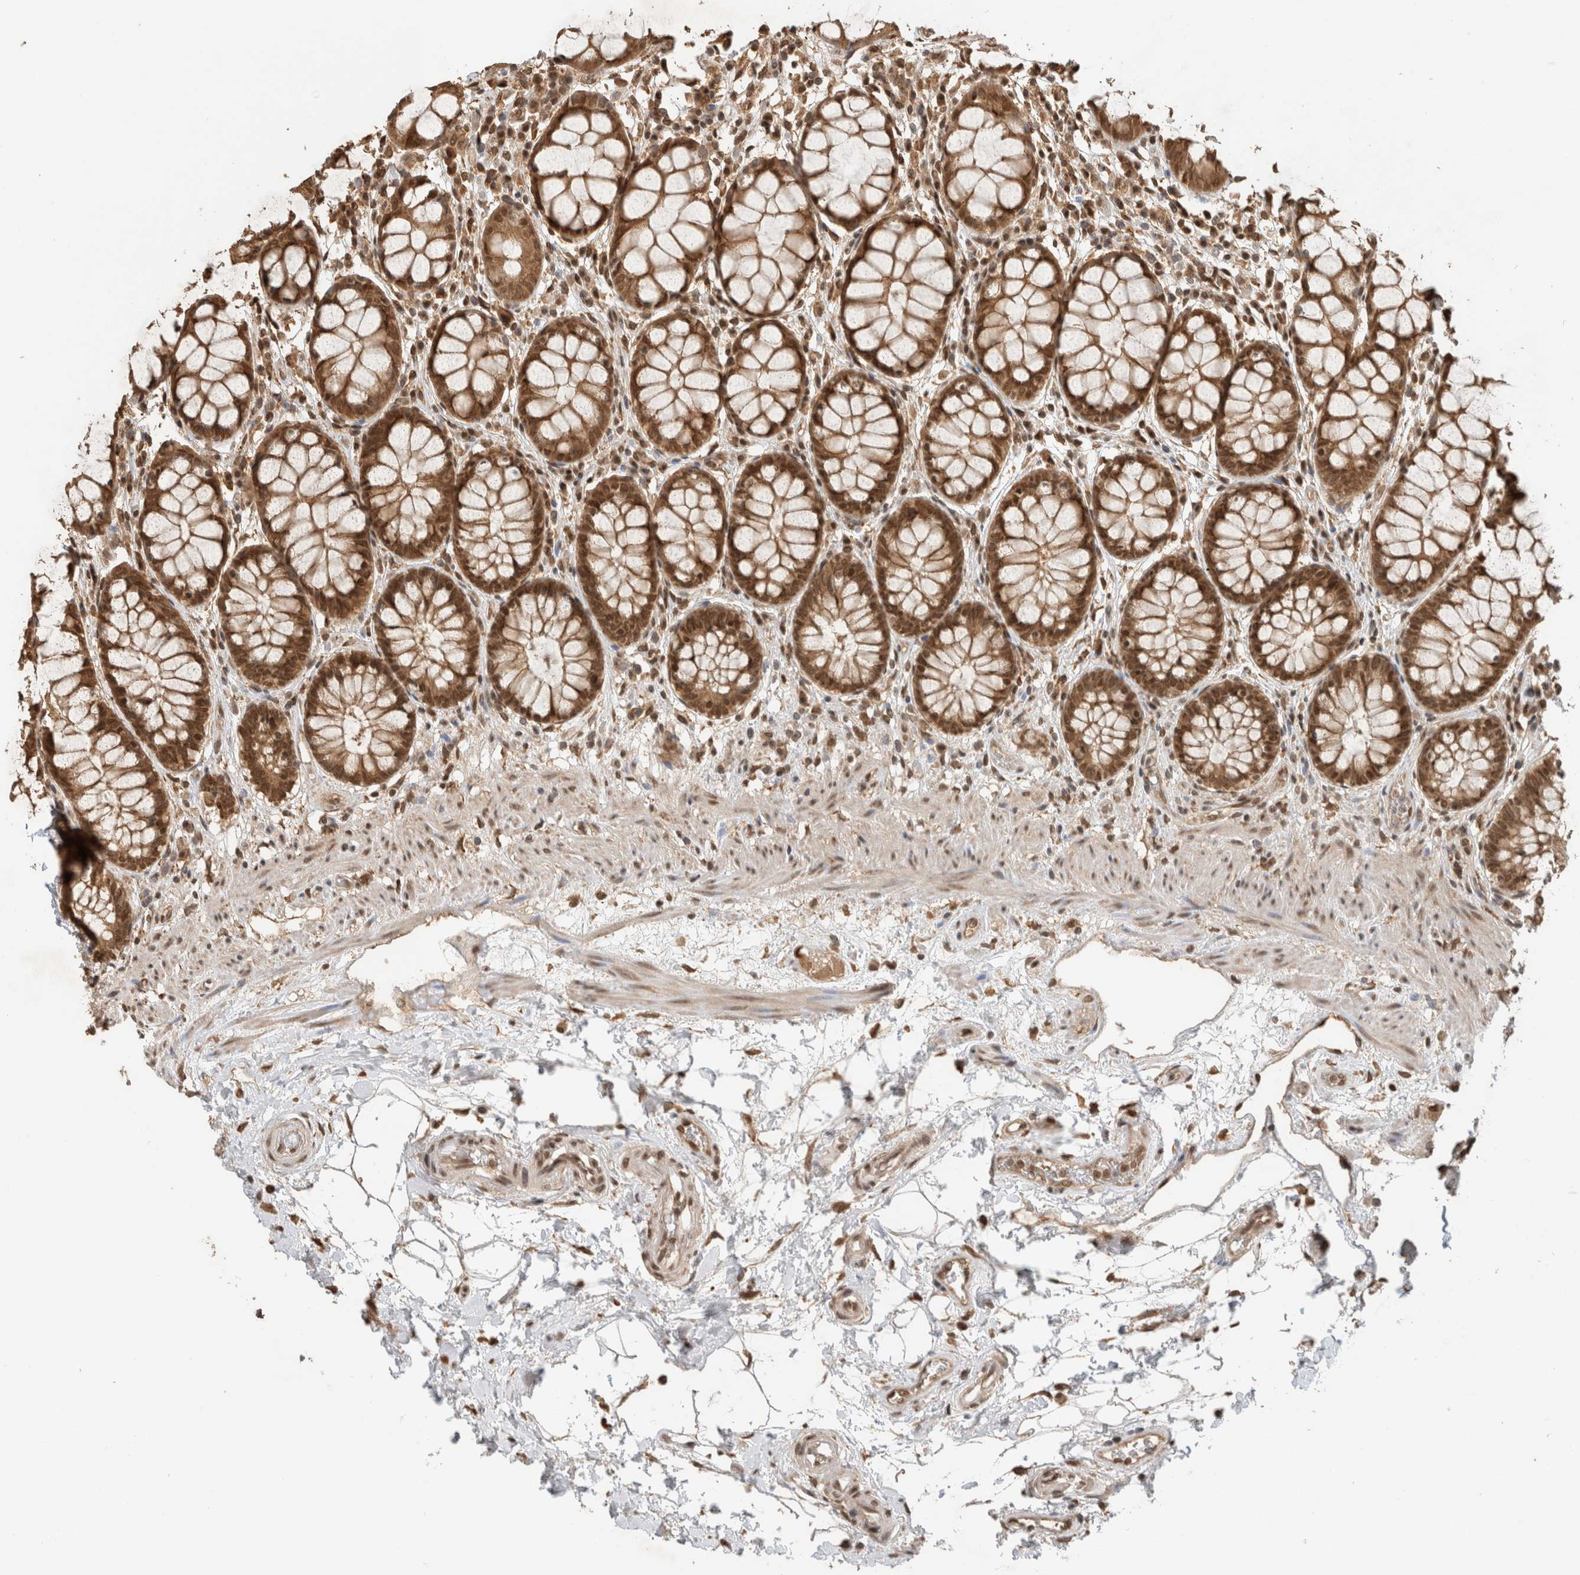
{"staining": {"intensity": "moderate", "quantity": ">75%", "location": "cytoplasmic/membranous,nuclear"}, "tissue": "rectum", "cell_type": "Glandular cells", "image_type": "normal", "snomed": [{"axis": "morphology", "description": "Normal tissue, NOS"}, {"axis": "topography", "description": "Rectum"}], "caption": "Moderate cytoplasmic/membranous,nuclear positivity for a protein is seen in approximately >75% of glandular cells of benign rectum using IHC.", "gene": "C1orf21", "patient": {"sex": "male", "age": 64}}